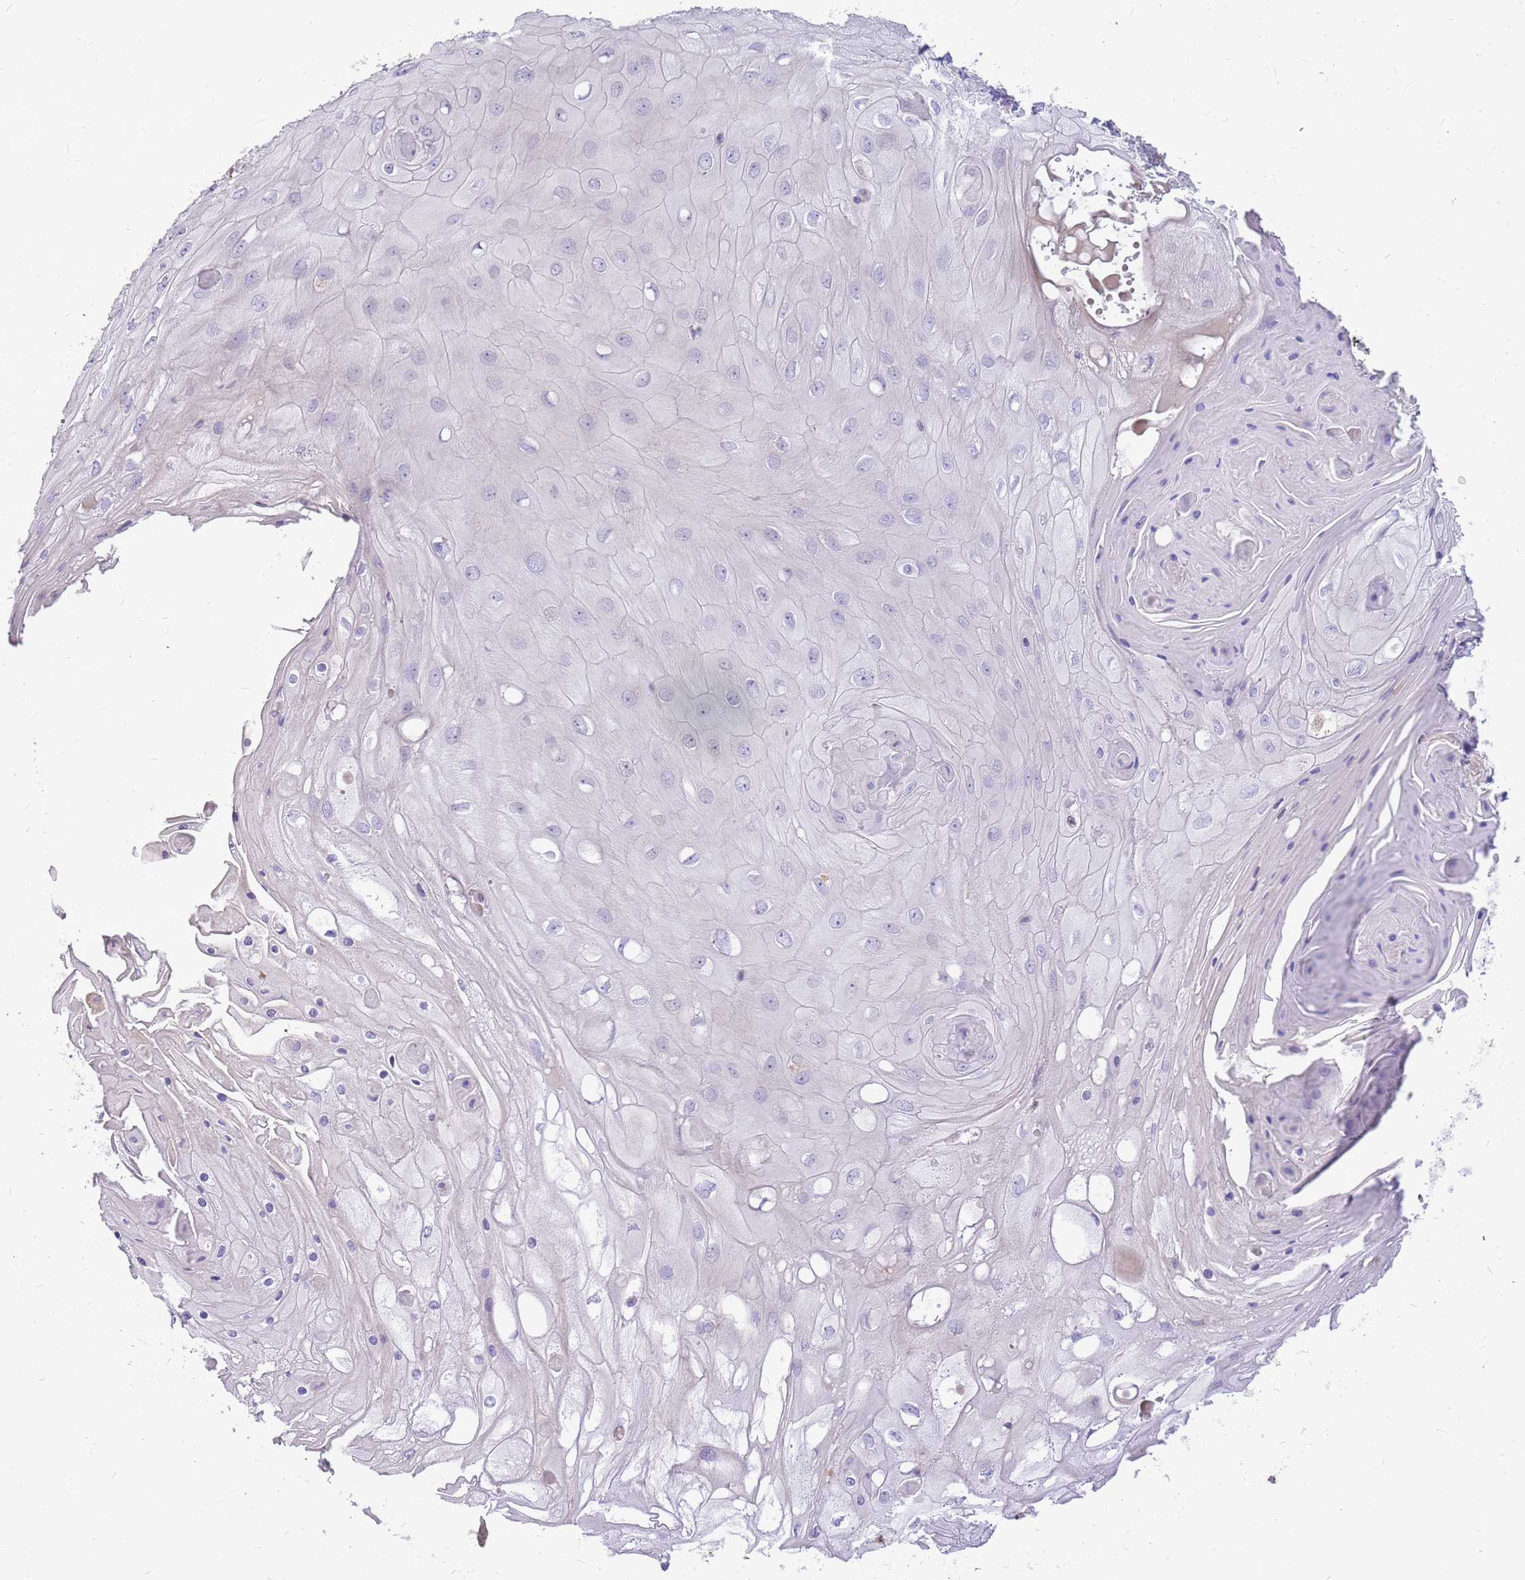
{"staining": {"intensity": "negative", "quantity": "none", "location": "none"}, "tissue": "skin cancer", "cell_type": "Tumor cells", "image_type": "cancer", "snomed": [{"axis": "morphology", "description": "Squamous cell carcinoma, NOS"}, {"axis": "topography", "description": "Skin"}], "caption": "Immunohistochemistry (IHC) micrograph of human skin cancer stained for a protein (brown), which reveals no positivity in tumor cells.", "gene": "PCNX1", "patient": {"sex": "male", "age": 70}}